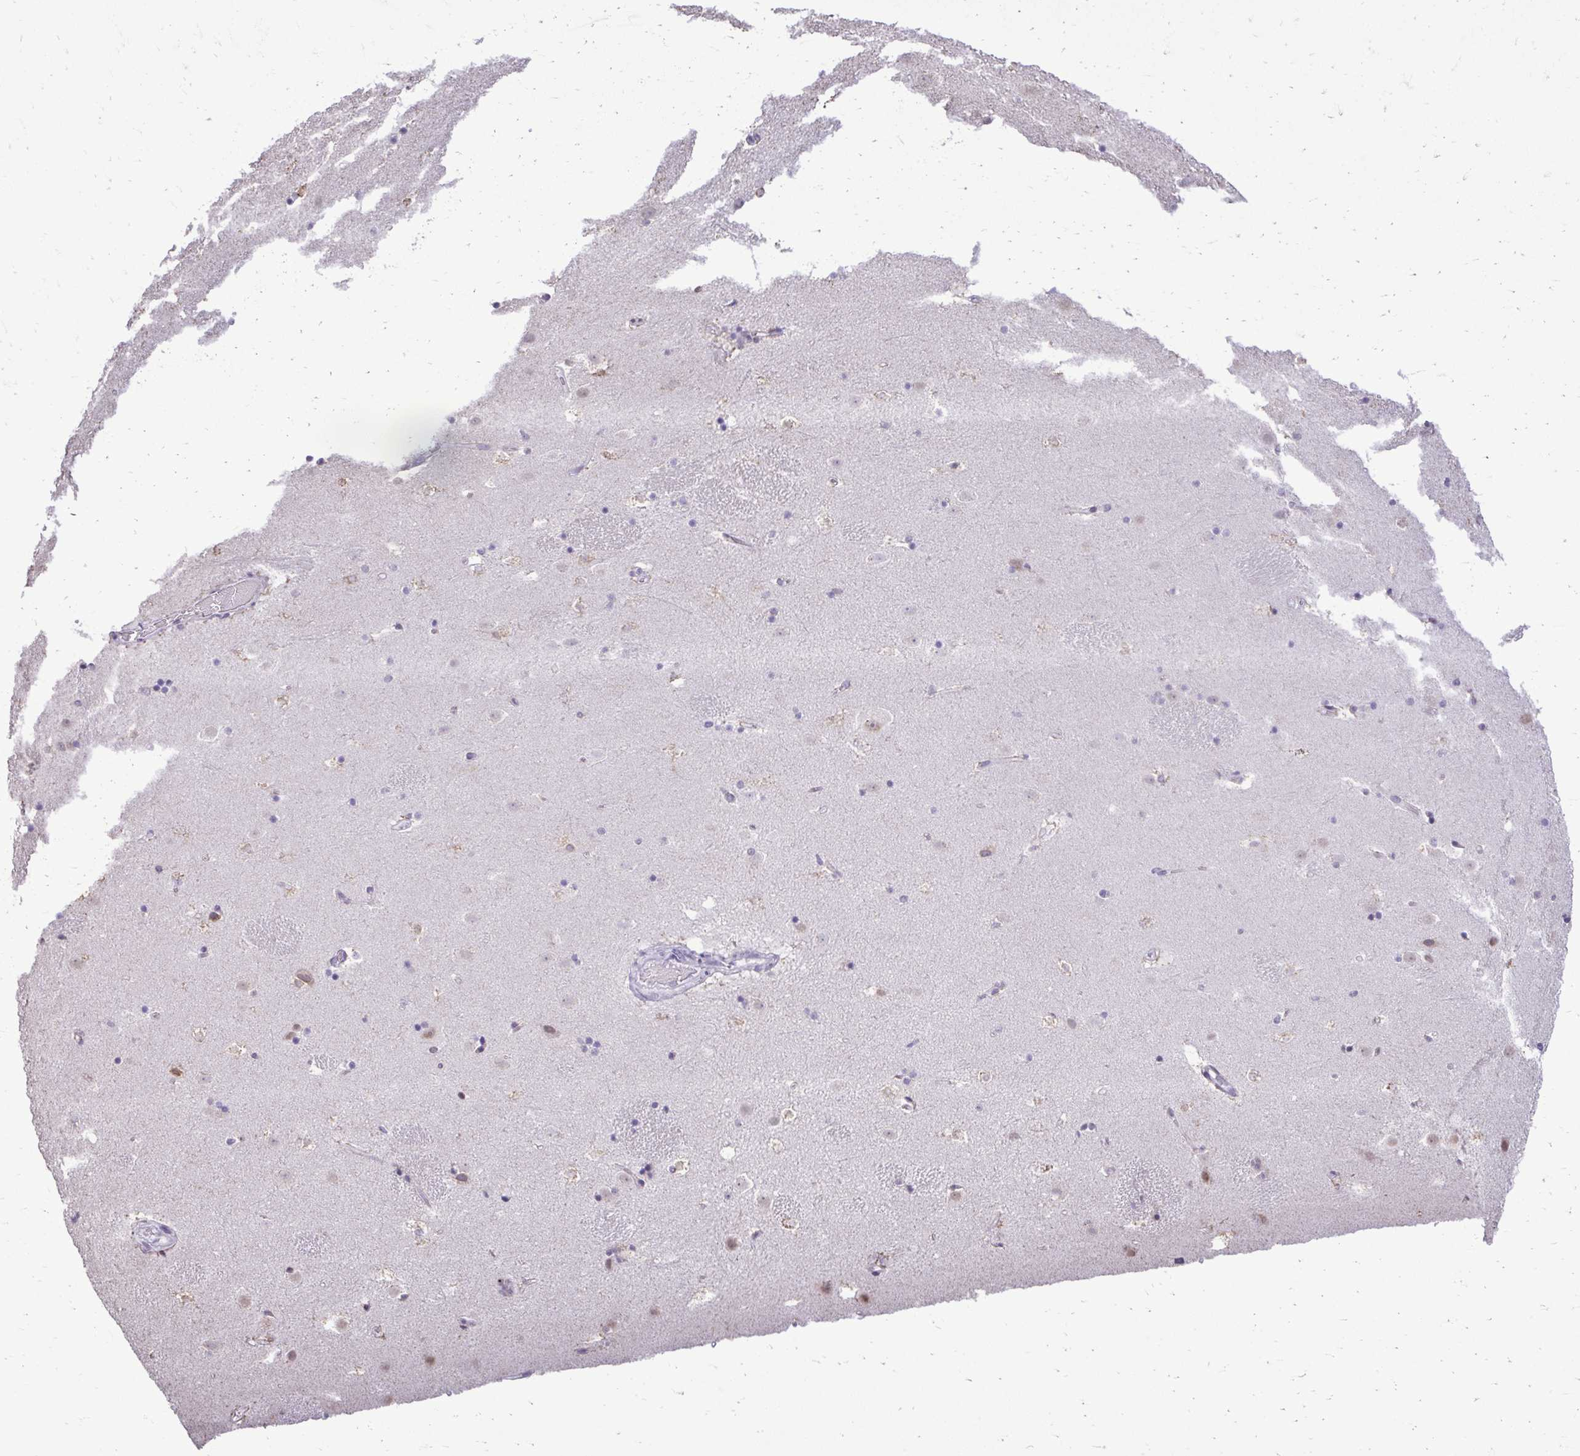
{"staining": {"intensity": "negative", "quantity": "none", "location": "none"}, "tissue": "caudate", "cell_type": "Glial cells", "image_type": "normal", "snomed": [{"axis": "morphology", "description": "Normal tissue, NOS"}, {"axis": "topography", "description": "Lateral ventricle wall"}], "caption": "IHC of unremarkable caudate shows no staining in glial cells.", "gene": "NPPA", "patient": {"sex": "male", "age": 37}}